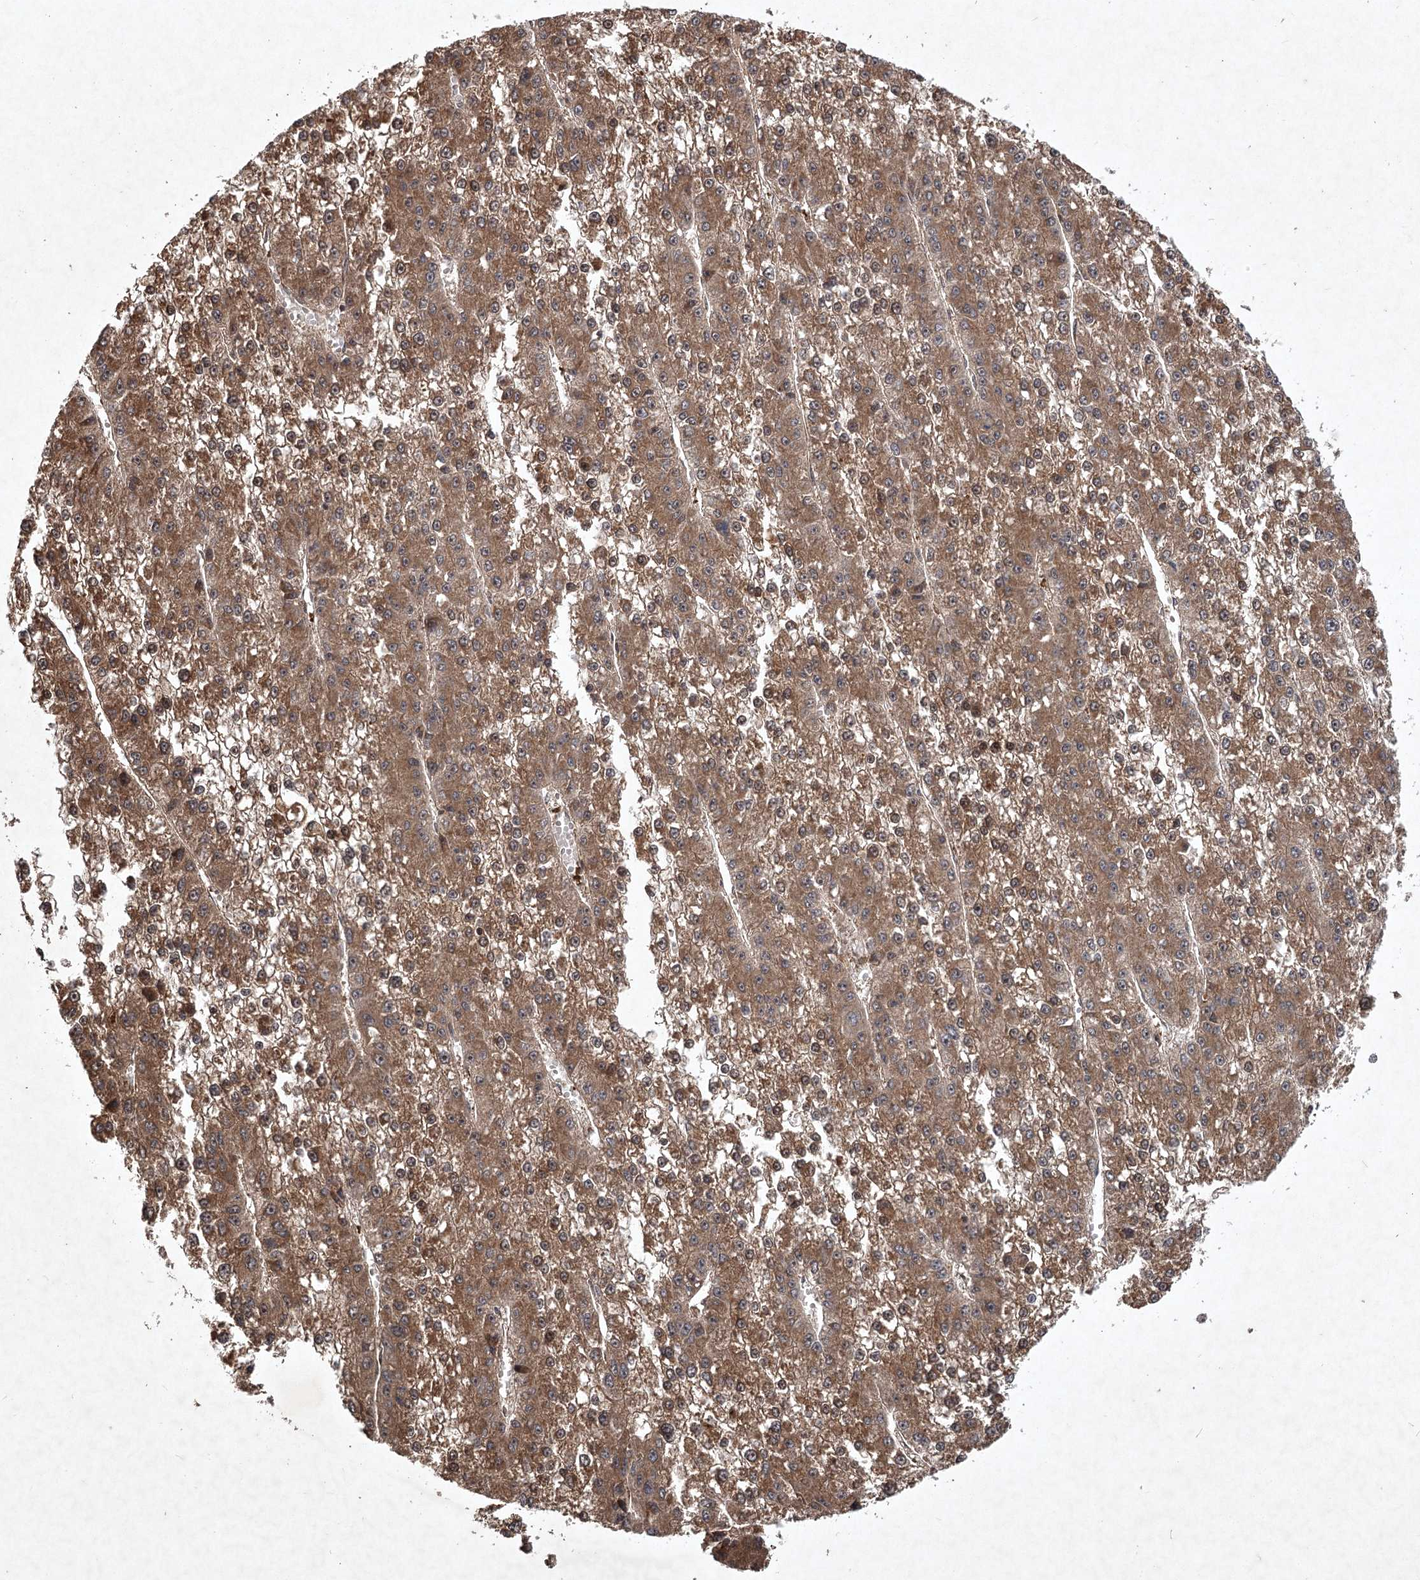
{"staining": {"intensity": "moderate", "quantity": ">75%", "location": "cytoplasmic/membranous"}, "tissue": "liver cancer", "cell_type": "Tumor cells", "image_type": "cancer", "snomed": [{"axis": "morphology", "description": "Carcinoma, Hepatocellular, NOS"}, {"axis": "topography", "description": "Liver"}], "caption": "Liver cancer (hepatocellular carcinoma) stained for a protein (brown) demonstrates moderate cytoplasmic/membranous positive expression in approximately >75% of tumor cells.", "gene": "INSIG2", "patient": {"sex": "female", "age": 73}}